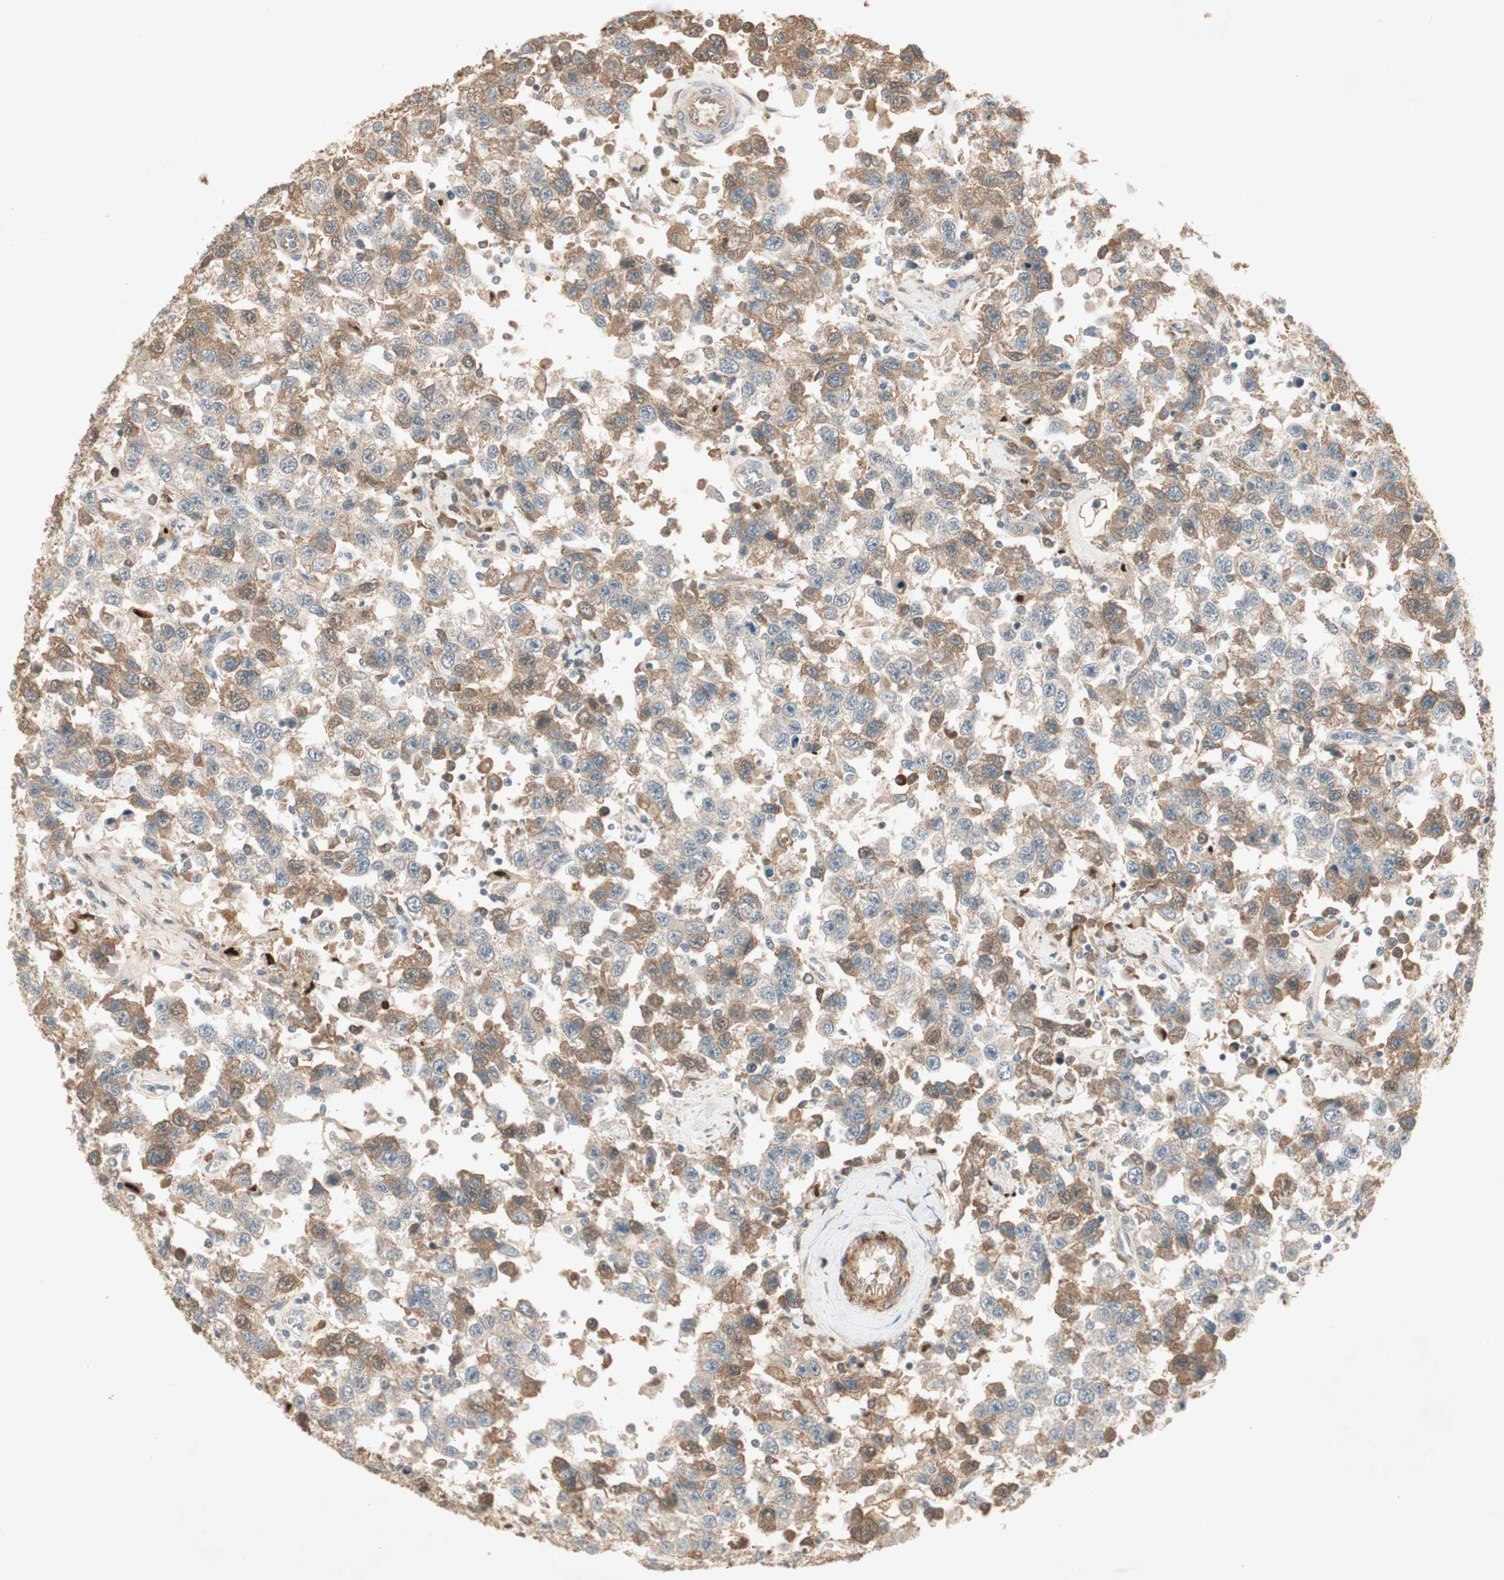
{"staining": {"intensity": "moderate", "quantity": "25%-75%", "location": "cytoplasmic/membranous"}, "tissue": "testis cancer", "cell_type": "Tumor cells", "image_type": "cancer", "snomed": [{"axis": "morphology", "description": "Seminoma, NOS"}, {"axis": "topography", "description": "Testis"}], "caption": "An immunohistochemistry image of neoplastic tissue is shown. Protein staining in brown labels moderate cytoplasmic/membranous positivity in testis cancer (seminoma) within tumor cells.", "gene": "RNGTT", "patient": {"sex": "male", "age": 41}}